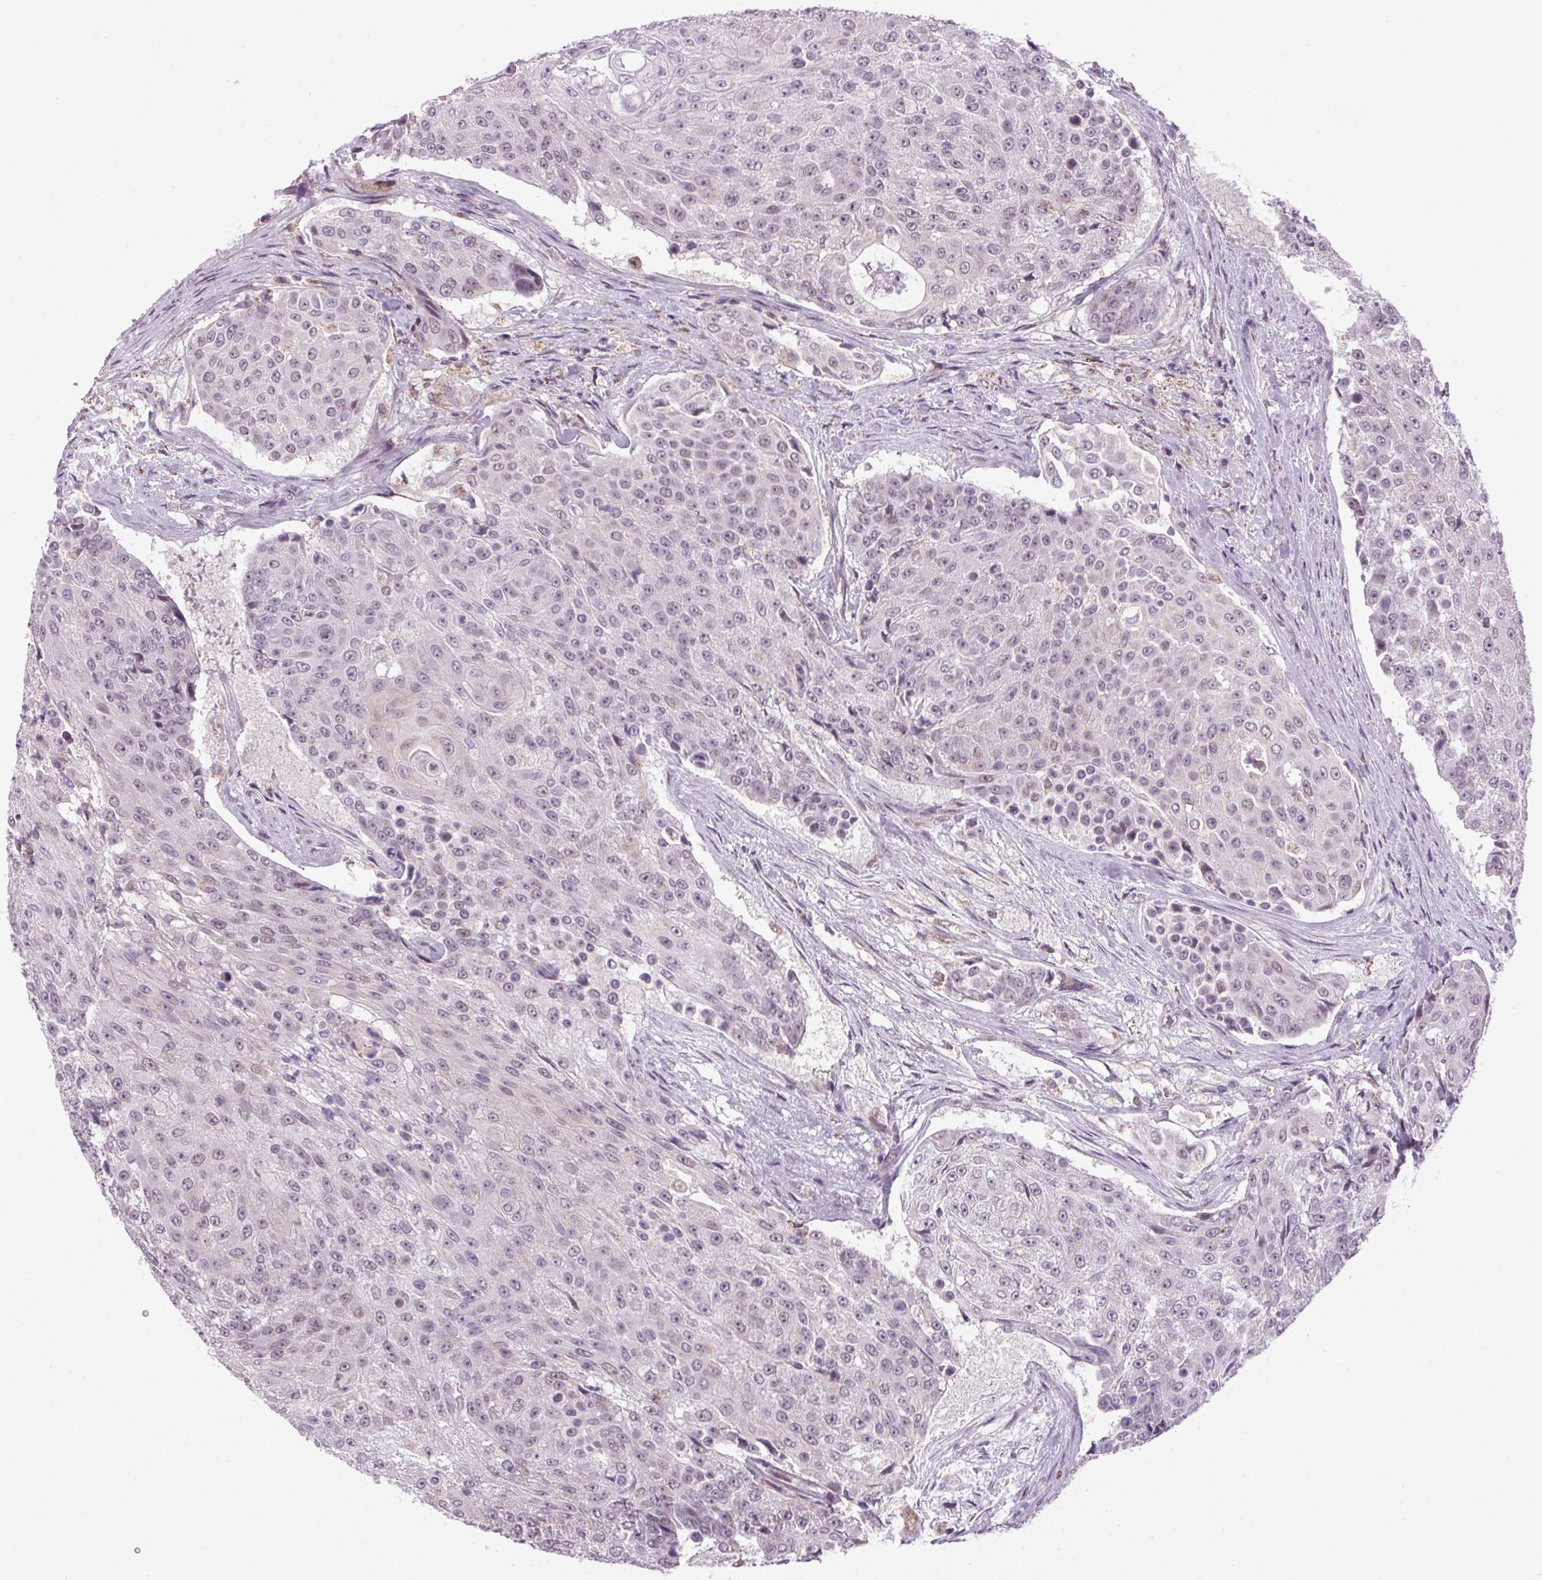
{"staining": {"intensity": "negative", "quantity": "none", "location": "none"}, "tissue": "urothelial cancer", "cell_type": "Tumor cells", "image_type": "cancer", "snomed": [{"axis": "morphology", "description": "Urothelial carcinoma, High grade"}, {"axis": "topography", "description": "Urinary bladder"}], "caption": "This is an immunohistochemistry micrograph of urothelial carcinoma (high-grade). There is no expression in tumor cells.", "gene": "AKR1E2", "patient": {"sex": "female", "age": 63}}